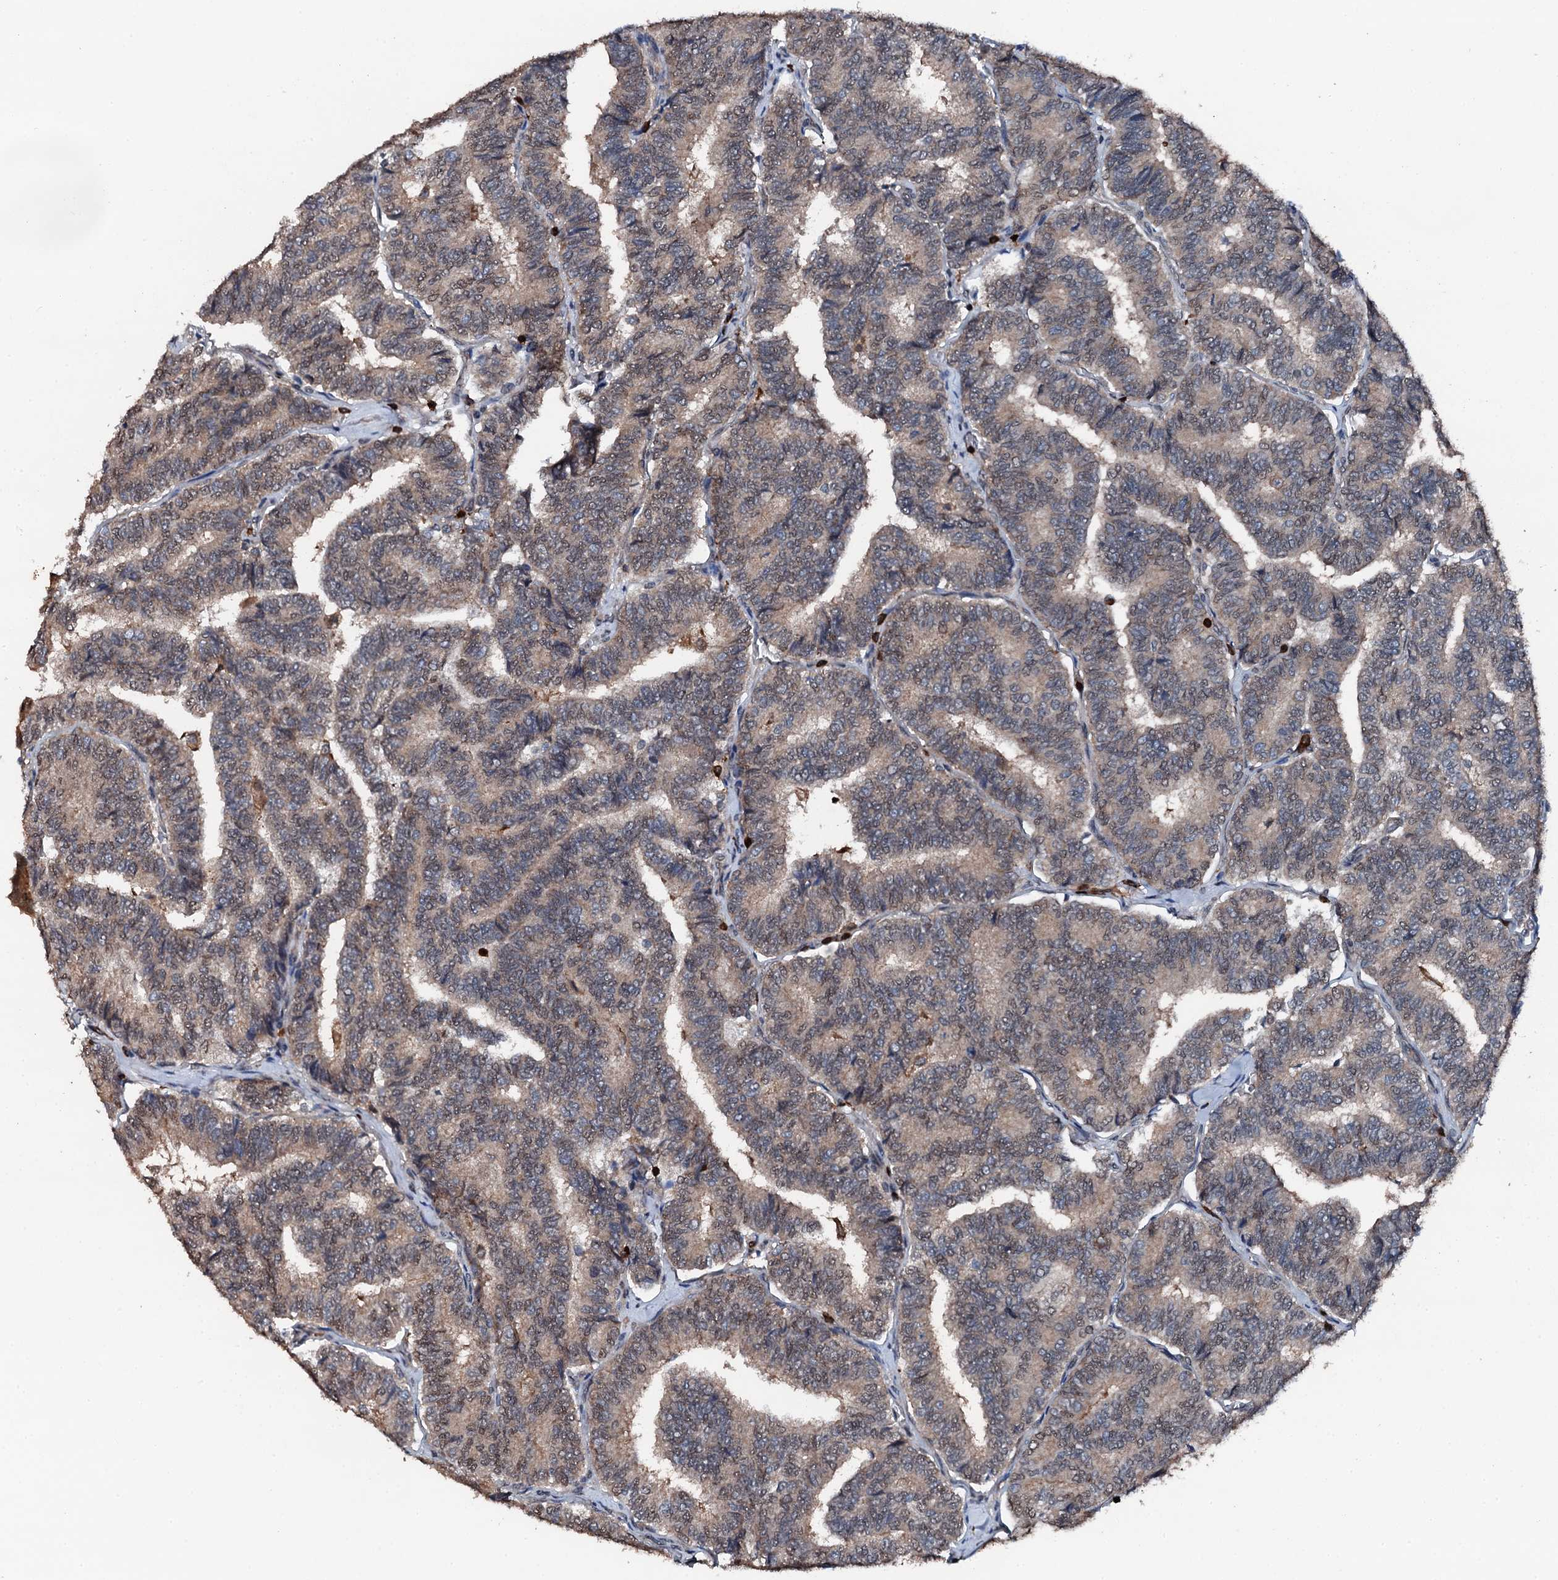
{"staining": {"intensity": "weak", "quantity": ">75%", "location": "cytoplasmic/membranous"}, "tissue": "thyroid cancer", "cell_type": "Tumor cells", "image_type": "cancer", "snomed": [{"axis": "morphology", "description": "Papillary adenocarcinoma, NOS"}, {"axis": "topography", "description": "Thyroid gland"}], "caption": "A brown stain shows weak cytoplasmic/membranous staining of a protein in thyroid cancer (papillary adenocarcinoma) tumor cells. (Stains: DAB in brown, nuclei in blue, Microscopy: brightfield microscopy at high magnification).", "gene": "EDC4", "patient": {"sex": "female", "age": 35}}